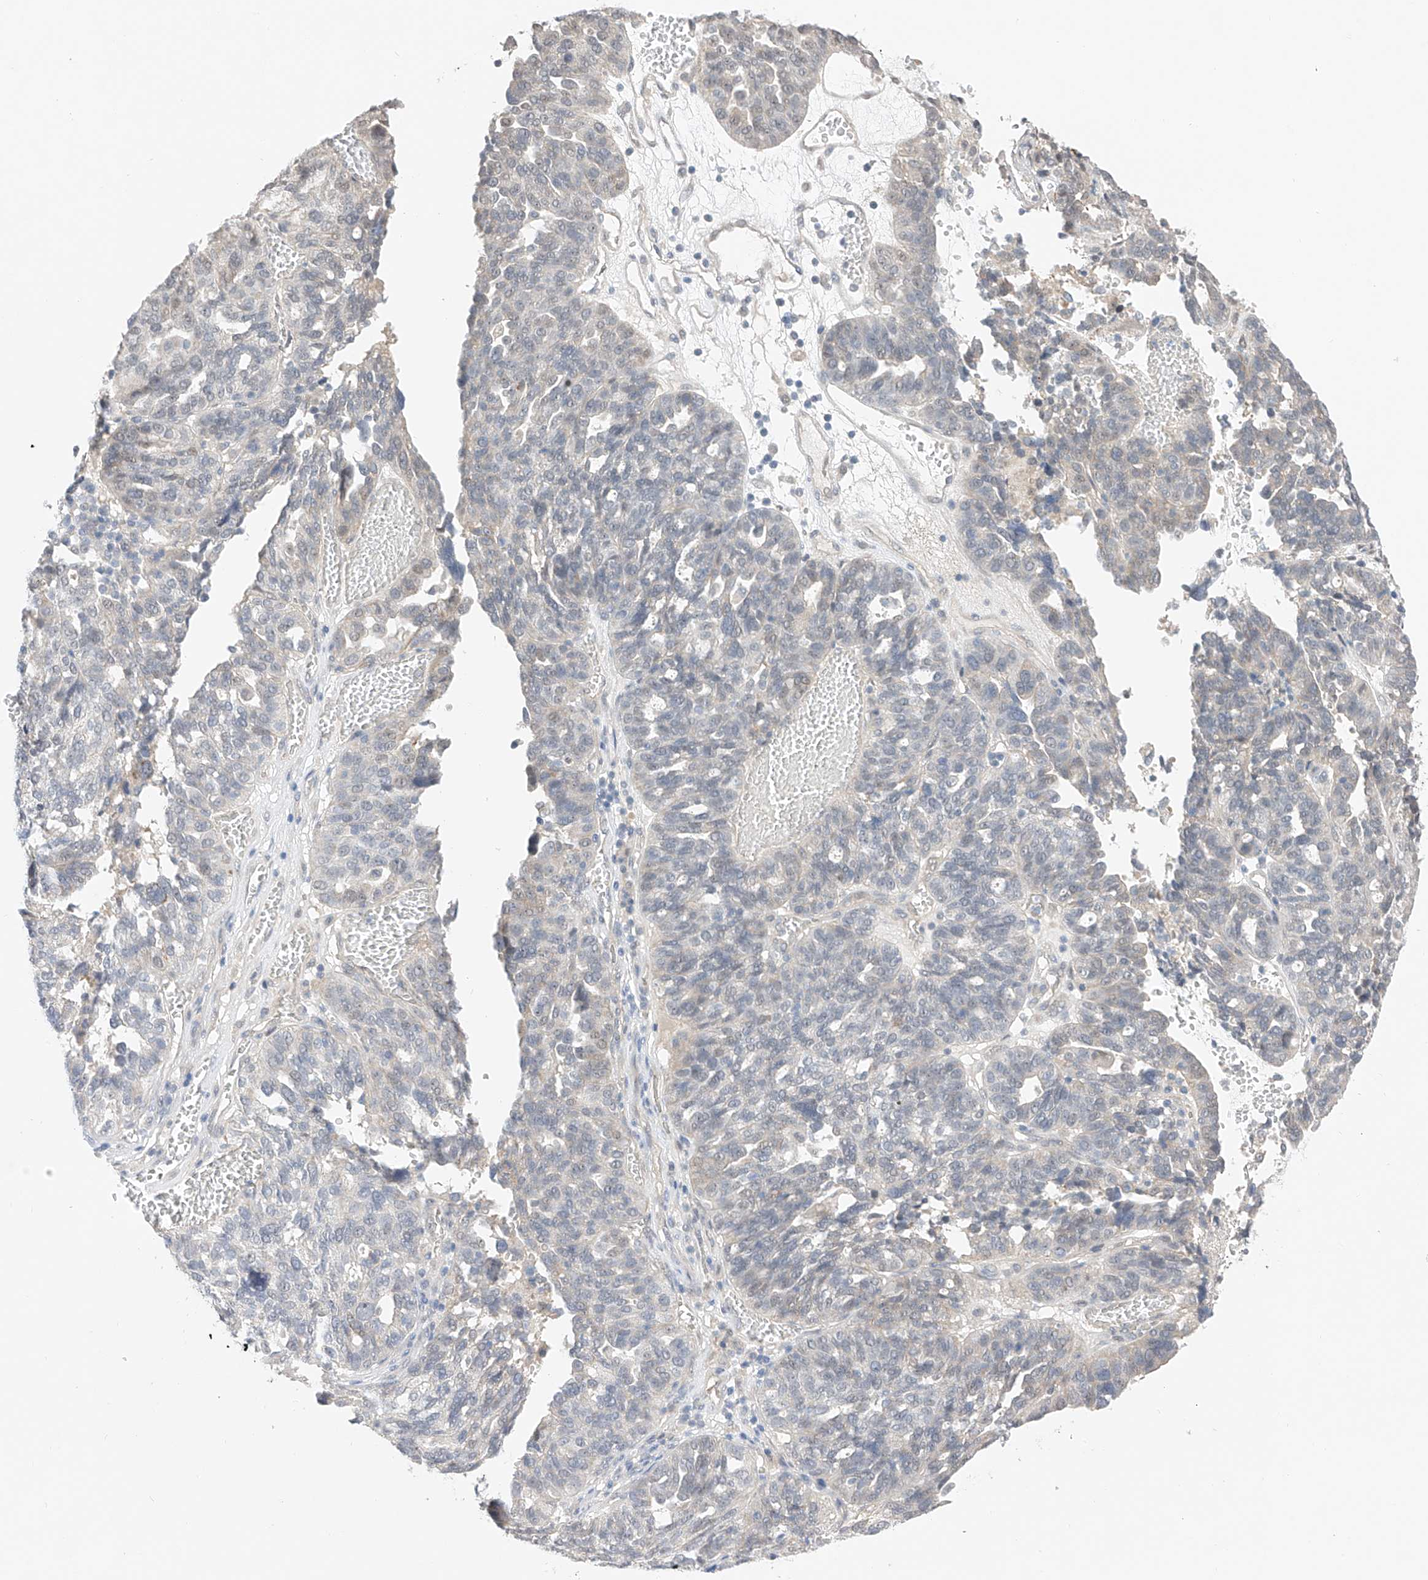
{"staining": {"intensity": "negative", "quantity": "none", "location": "none"}, "tissue": "ovarian cancer", "cell_type": "Tumor cells", "image_type": "cancer", "snomed": [{"axis": "morphology", "description": "Cystadenocarcinoma, serous, NOS"}, {"axis": "topography", "description": "Ovary"}], "caption": "Histopathology image shows no significant protein positivity in tumor cells of ovarian cancer (serous cystadenocarcinoma).", "gene": "IL22RA2", "patient": {"sex": "female", "age": 59}}